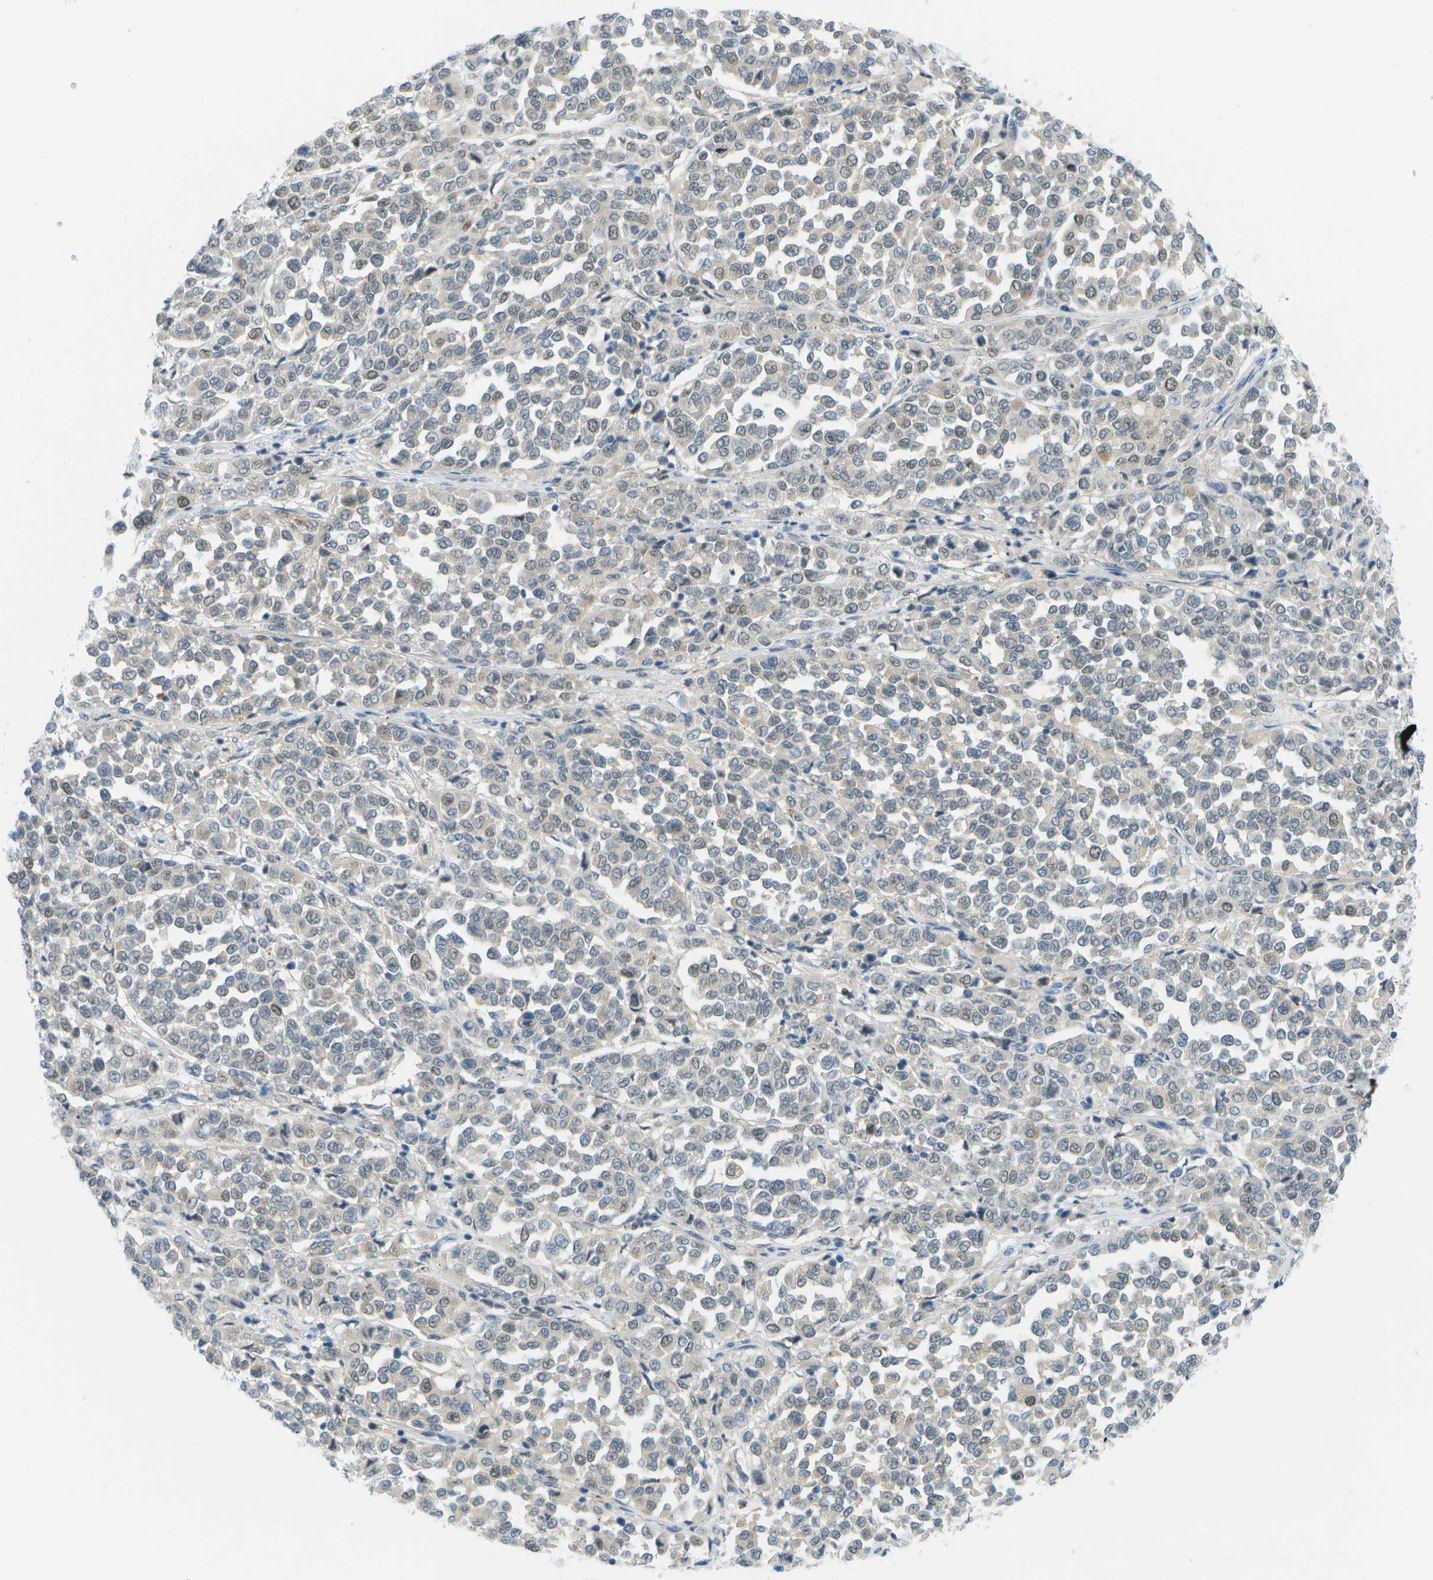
{"staining": {"intensity": "weak", "quantity": "25%-75%", "location": "cytoplasmic/membranous"}, "tissue": "melanoma", "cell_type": "Tumor cells", "image_type": "cancer", "snomed": [{"axis": "morphology", "description": "Malignant melanoma, Metastatic site"}, {"axis": "topography", "description": "Pancreas"}], "caption": "This histopathology image demonstrates immunohistochemistry (IHC) staining of malignant melanoma (metastatic site), with low weak cytoplasmic/membranous expression in approximately 25%-75% of tumor cells.", "gene": "PITHD1", "patient": {"sex": "female", "age": 30}}